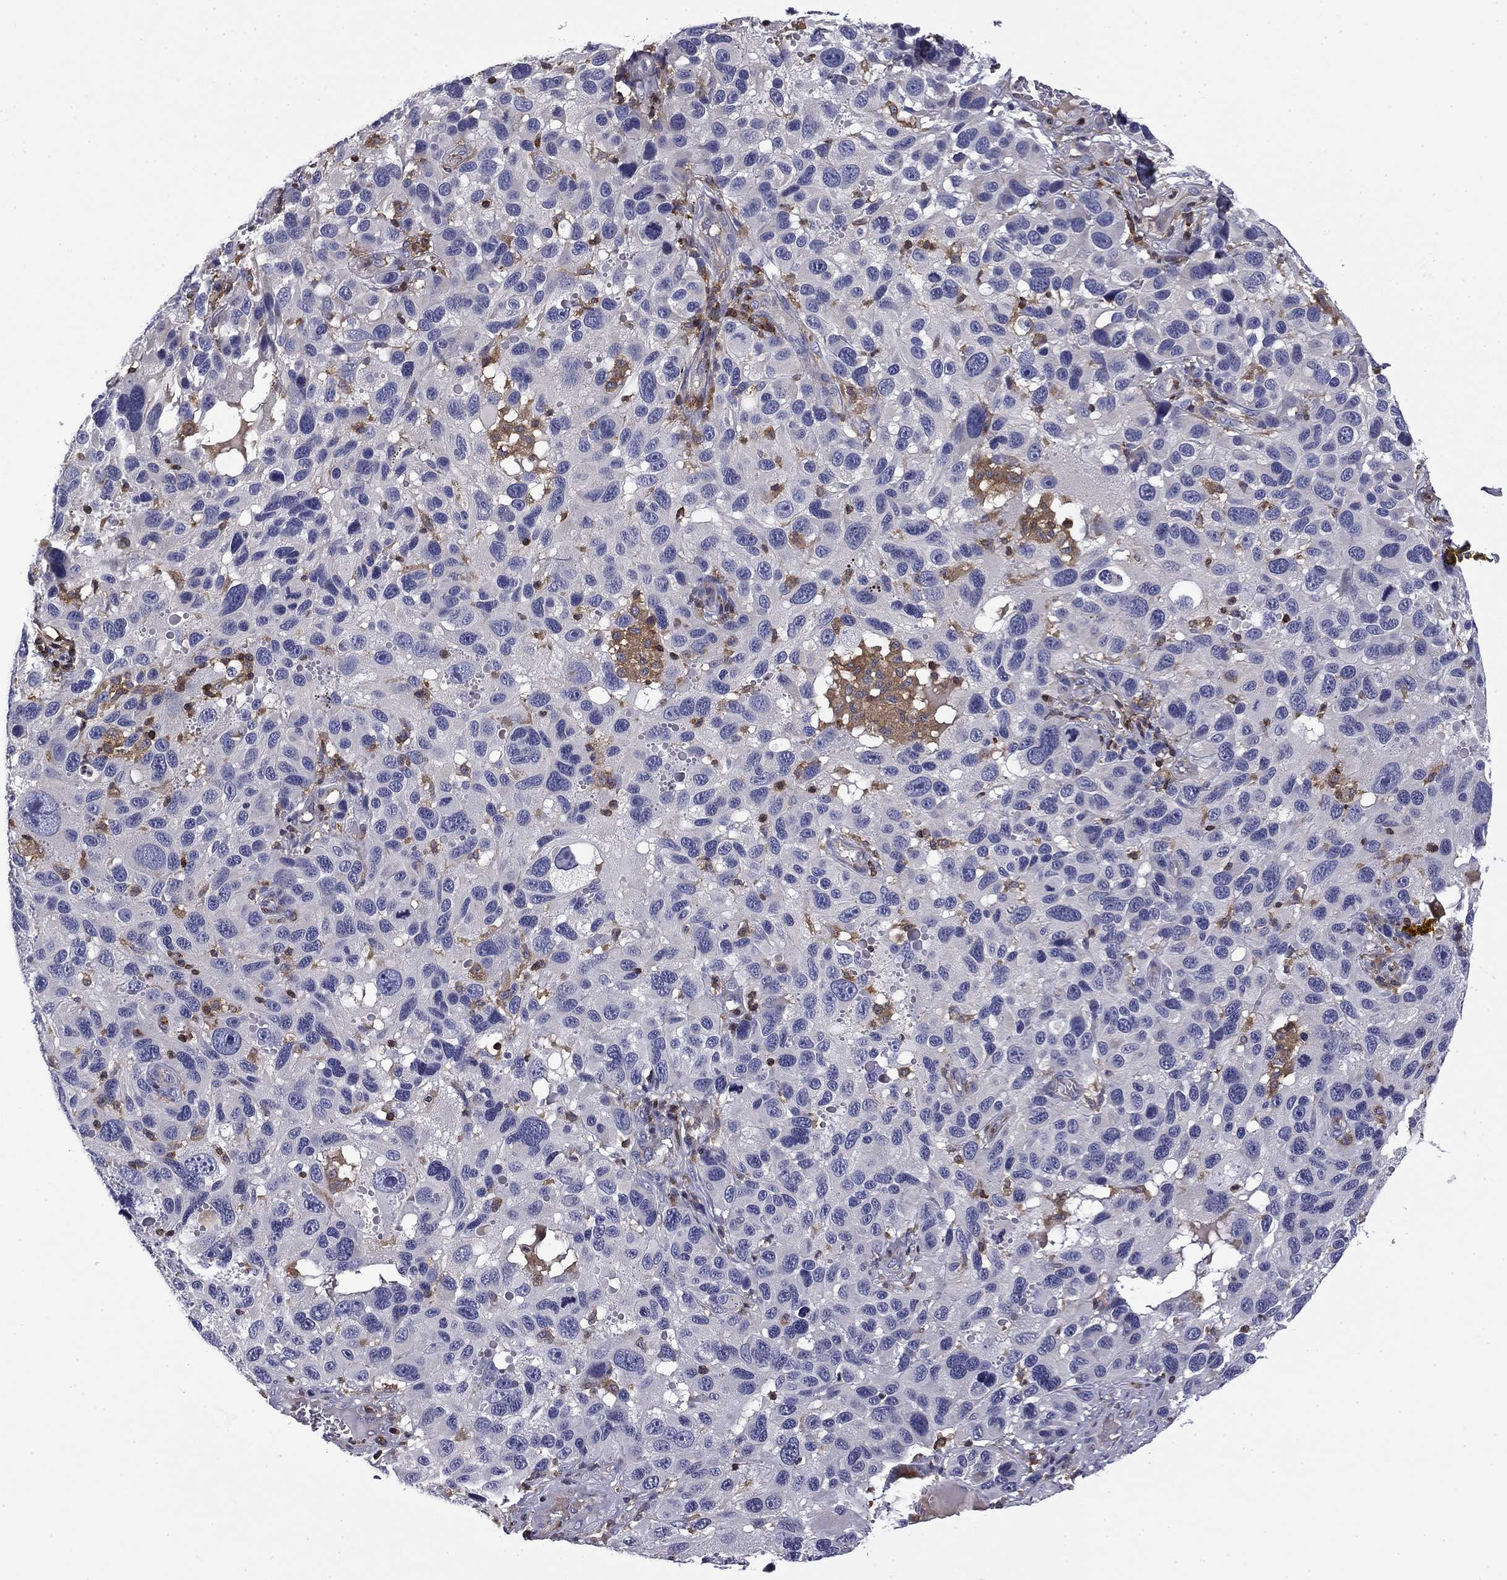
{"staining": {"intensity": "negative", "quantity": "none", "location": "none"}, "tissue": "melanoma", "cell_type": "Tumor cells", "image_type": "cancer", "snomed": [{"axis": "morphology", "description": "Malignant melanoma, NOS"}, {"axis": "topography", "description": "Skin"}], "caption": "IHC image of neoplastic tissue: malignant melanoma stained with DAB (3,3'-diaminobenzidine) reveals no significant protein expression in tumor cells.", "gene": "ARHGAP45", "patient": {"sex": "male", "age": 53}}